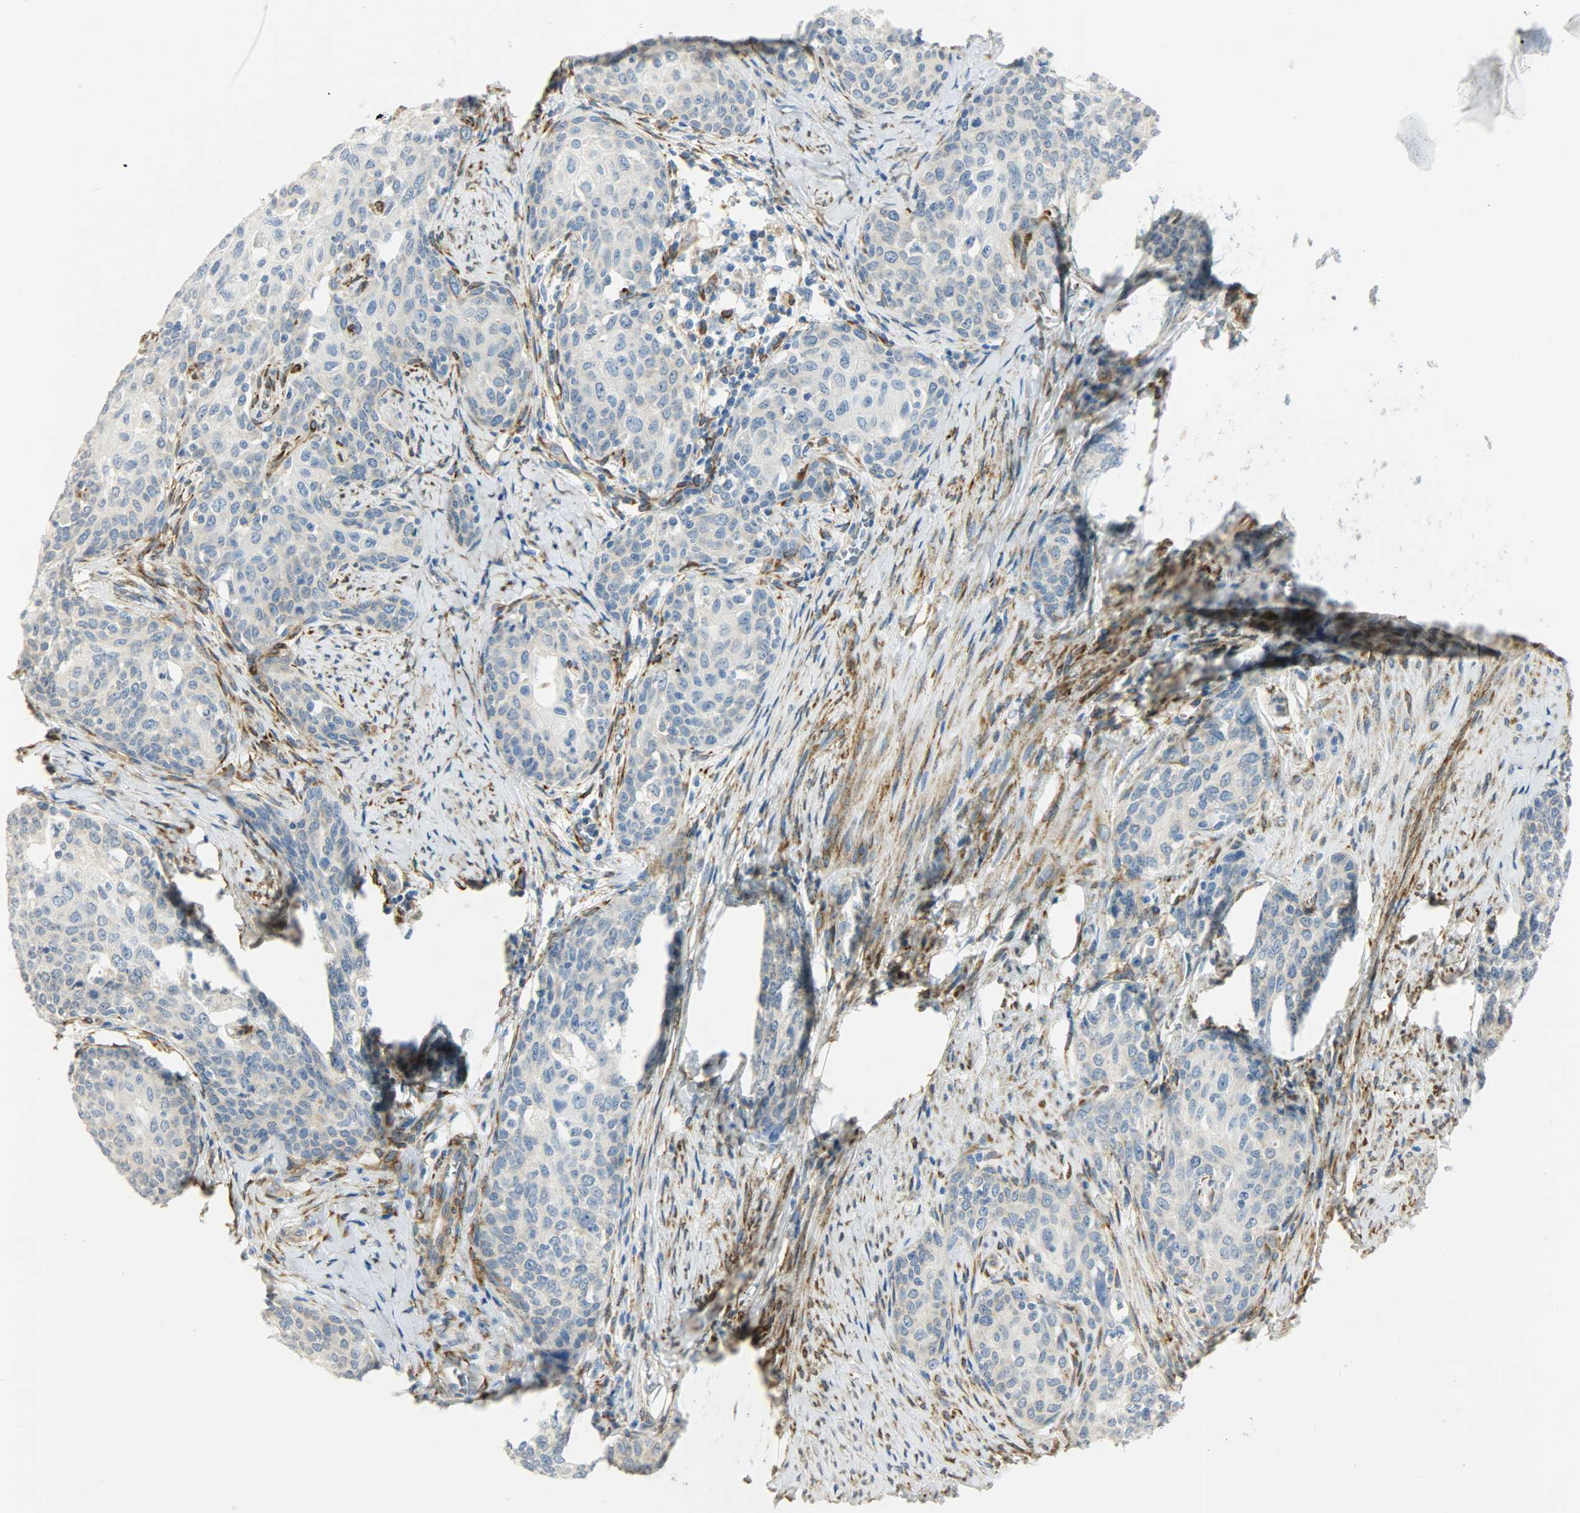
{"staining": {"intensity": "weak", "quantity": "25%-75%", "location": "cytoplasmic/membranous"}, "tissue": "cervical cancer", "cell_type": "Tumor cells", "image_type": "cancer", "snomed": [{"axis": "morphology", "description": "Squamous cell carcinoma, NOS"}, {"axis": "morphology", "description": "Adenocarcinoma, NOS"}, {"axis": "topography", "description": "Cervix"}], "caption": "Approximately 25%-75% of tumor cells in human adenocarcinoma (cervical) reveal weak cytoplasmic/membranous protein staining as visualized by brown immunohistochemical staining.", "gene": "PKD2", "patient": {"sex": "female", "age": 52}}